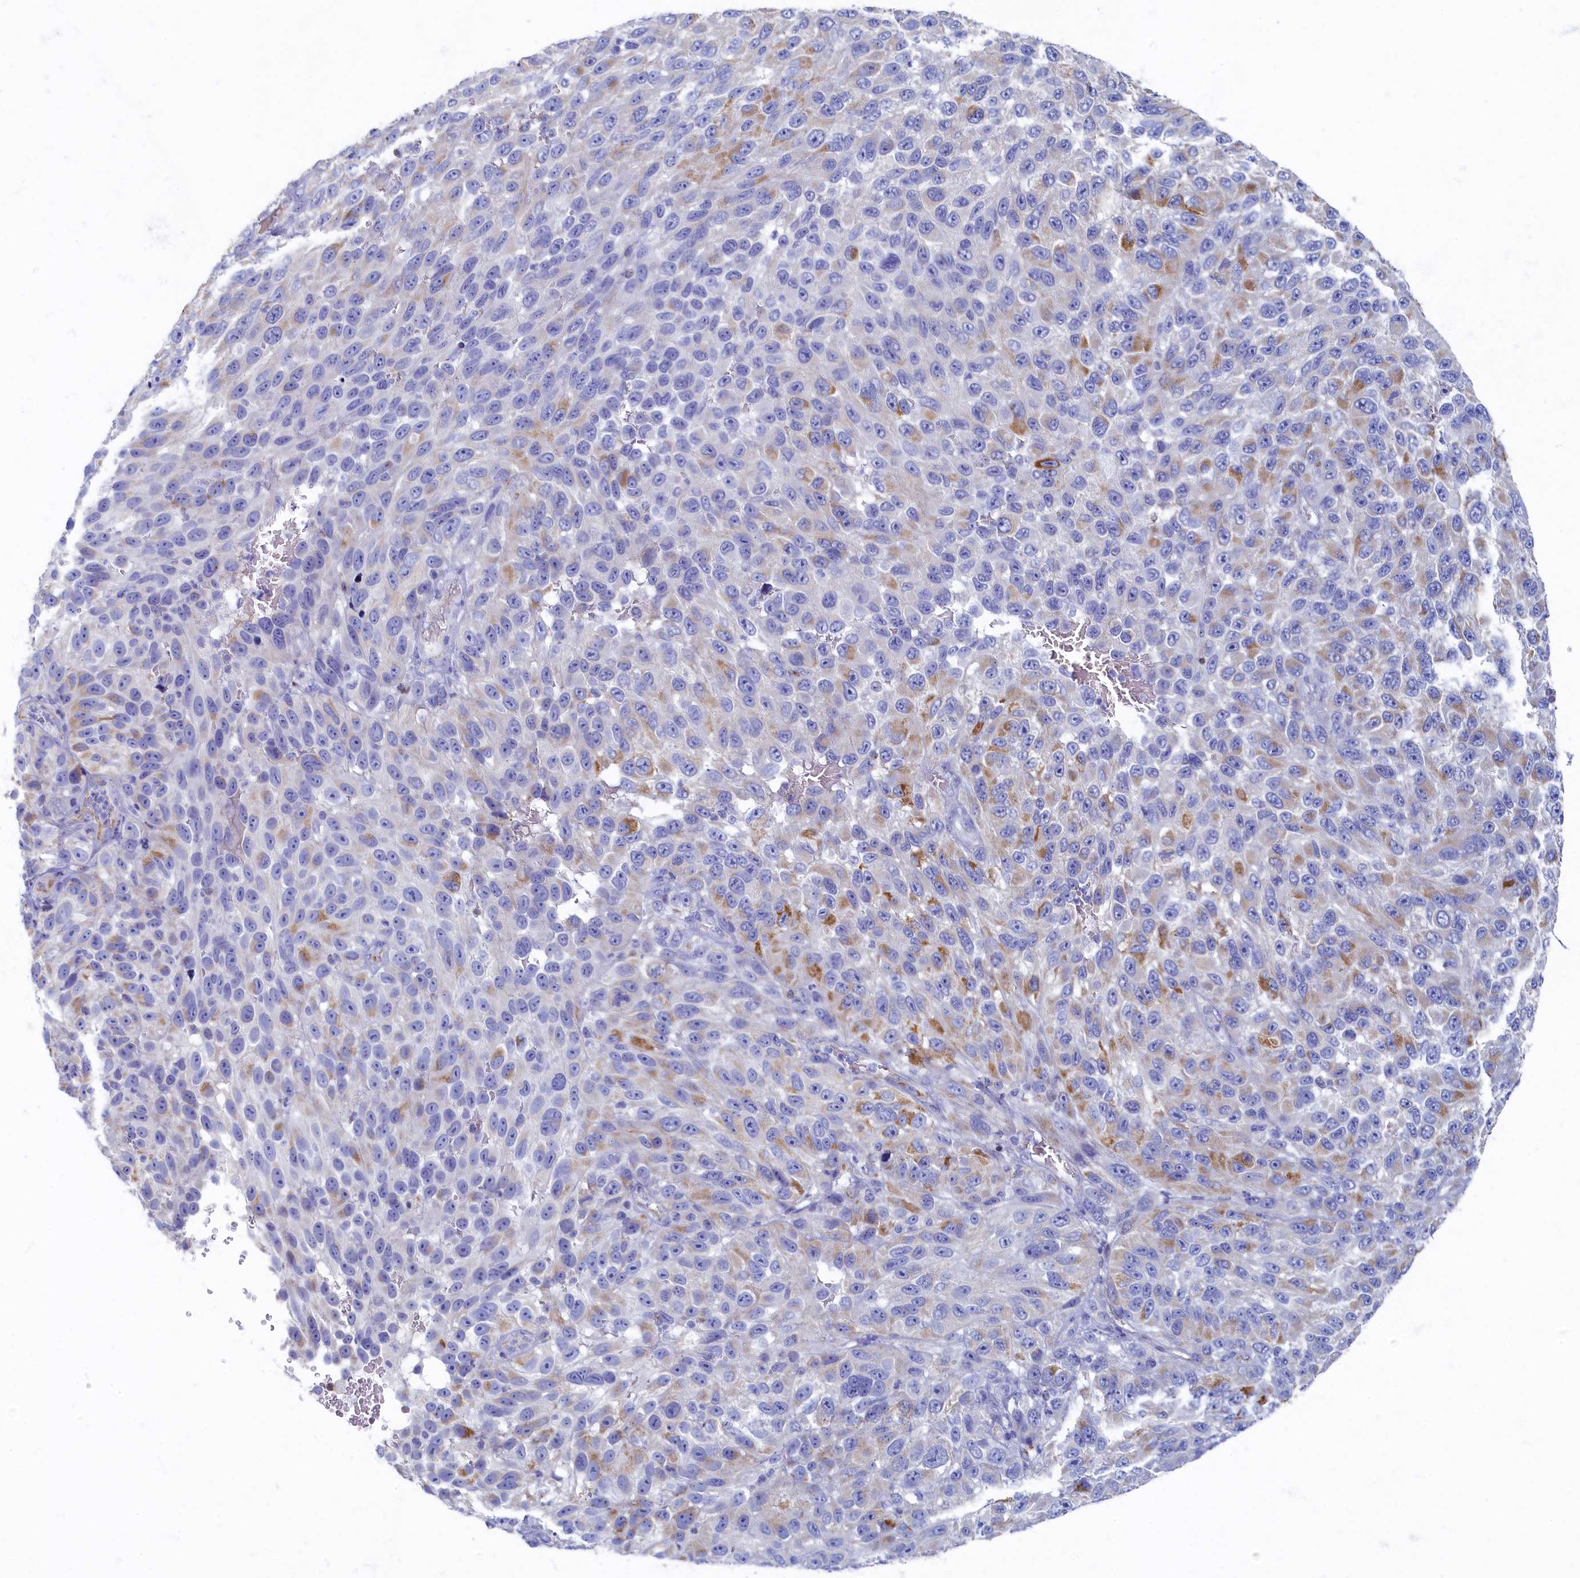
{"staining": {"intensity": "moderate", "quantity": "<25%", "location": "cytoplasmic/membranous"}, "tissue": "melanoma", "cell_type": "Tumor cells", "image_type": "cancer", "snomed": [{"axis": "morphology", "description": "Malignant melanoma, NOS"}, {"axis": "topography", "description": "Skin"}], "caption": "IHC micrograph of neoplastic tissue: human malignant melanoma stained using immunohistochemistry demonstrates low levels of moderate protein expression localized specifically in the cytoplasmic/membranous of tumor cells, appearing as a cytoplasmic/membranous brown color.", "gene": "OCIAD2", "patient": {"sex": "female", "age": 96}}